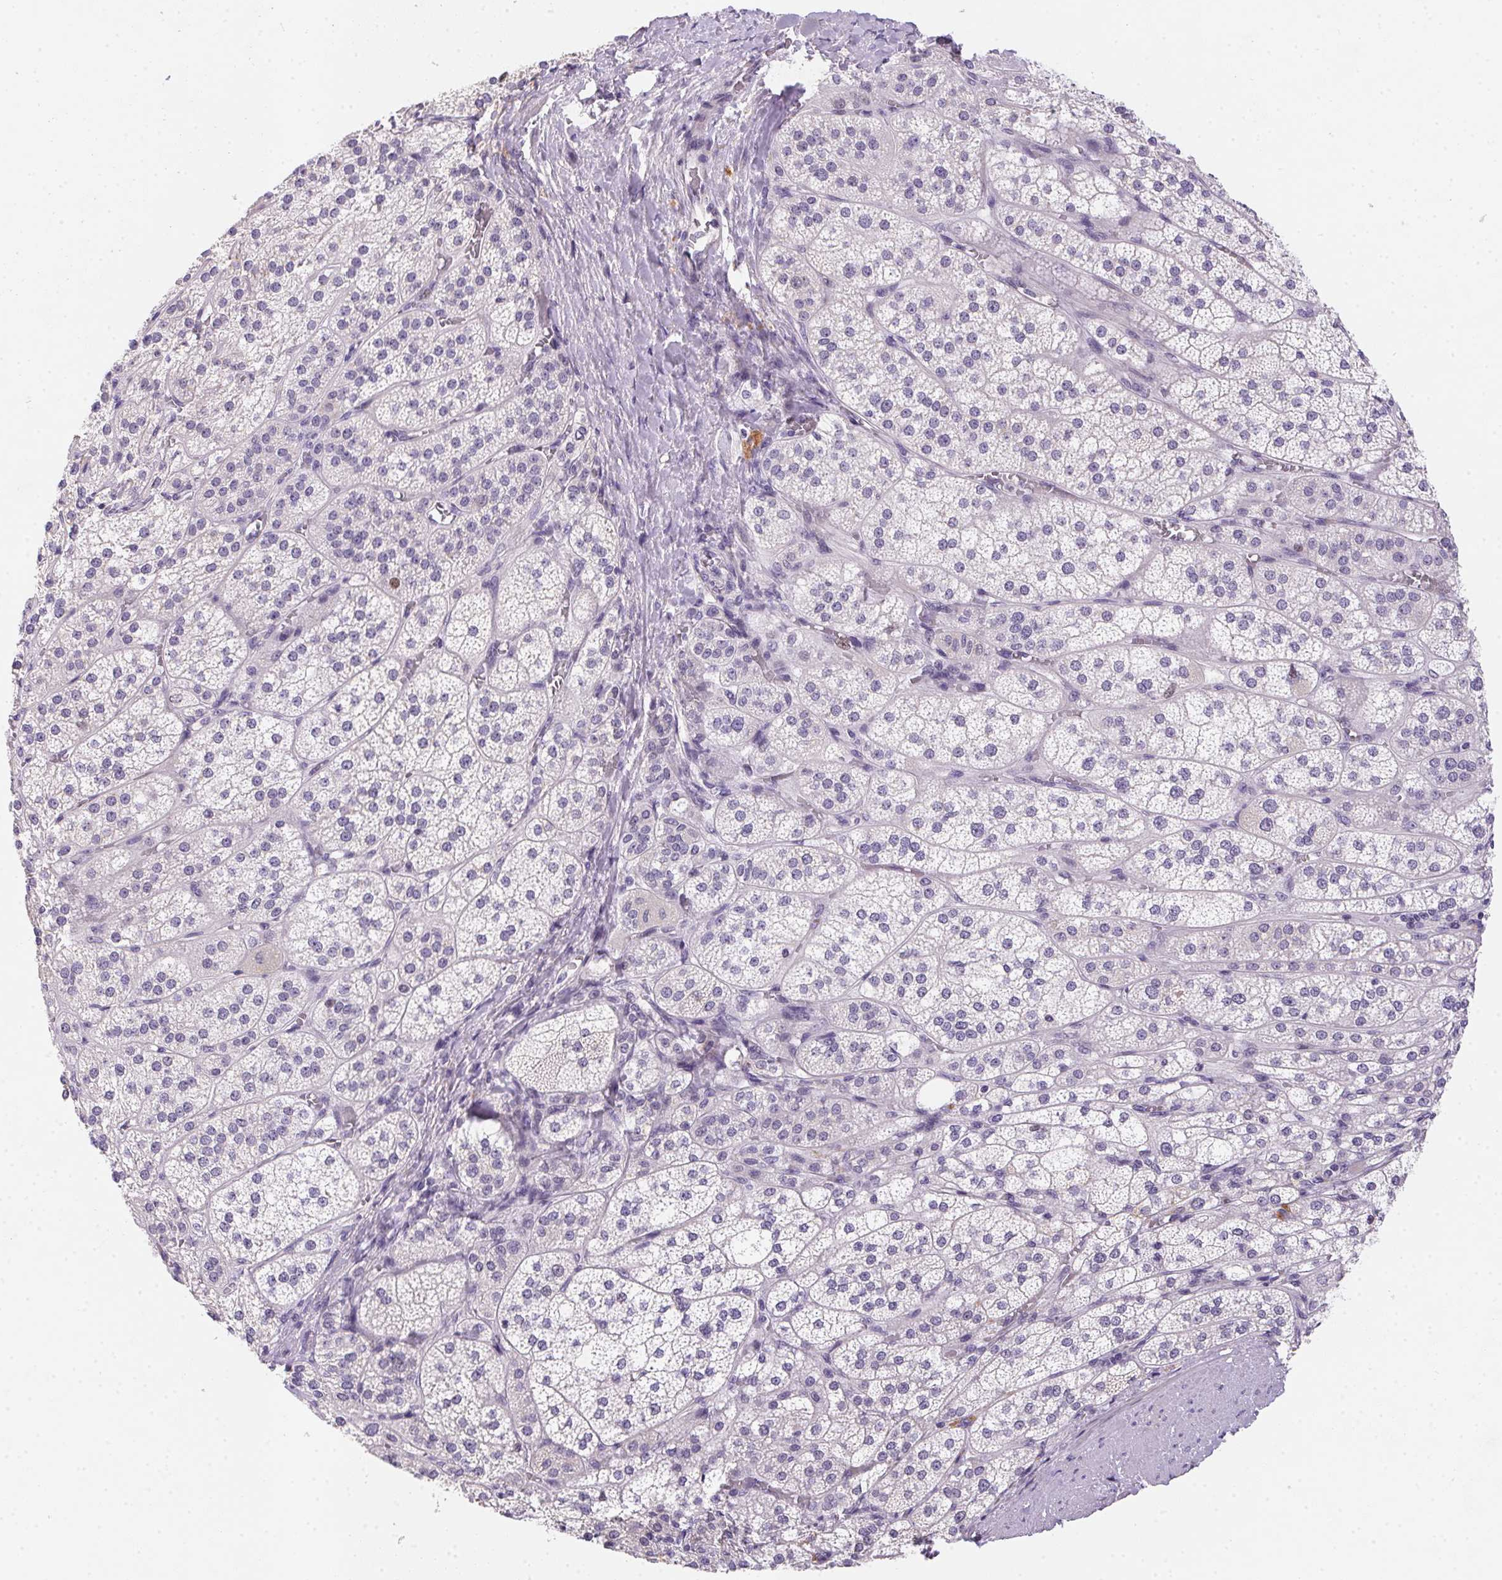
{"staining": {"intensity": "negative", "quantity": "none", "location": "none"}, "tissue": "adrenal gland", "cell_type": "Glandular cells", "image_type": "normal", "snomed": [{"axis": "morphology", "description": "Normal tissue, NOS"}, {"axis": "topography", "description": "Adrenal gland"}], "caption": "The IHC micrograph has no significant expression in glandular cells of adrenal gland. Brightfield microscopy of IHC stained with DAB (brown) and hematoxylin (blue), captured at high magnification.", "gene": "HELLS", "patient": {"sex": "female", "age": 60}}